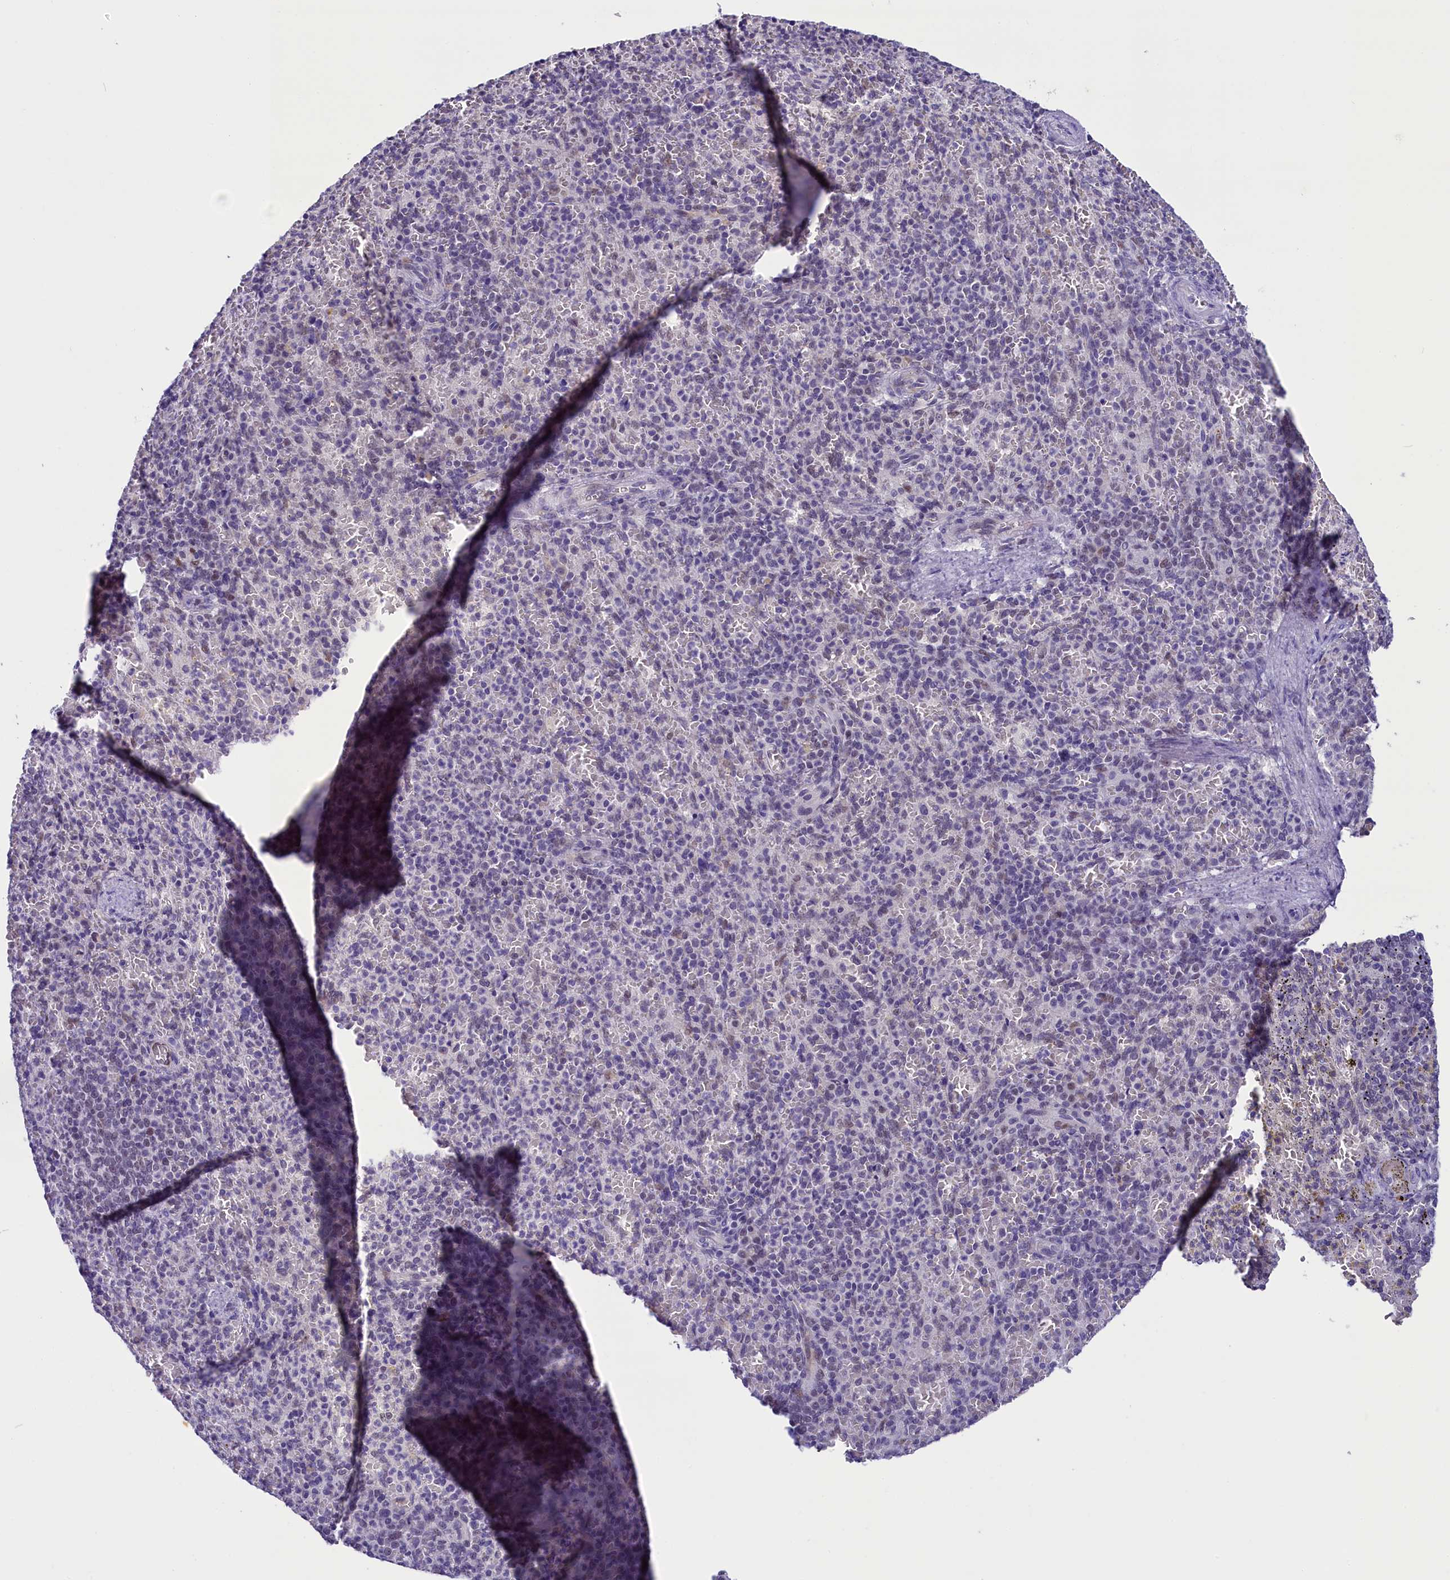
{"staining": {"intensity": "negative", "quantity": "none", "location": "none"}, "tissue": "spleen", "cell_type": "Cells in red pulp", "image_type": "normal", "snomed": [{"axis": "morphology", "description": "Normal tissue, NOS"}, {"axis": "topography", "description": "Spleen"}], "caption": "There is no significant positivity in cells in red pulp of spleen. (Brightfield microscopy of DAB (3,3'-diaminobenzidine) IHC at high magnification).", "gene": "OSGEP", "patient": {"sex": "female", "age": 74}}